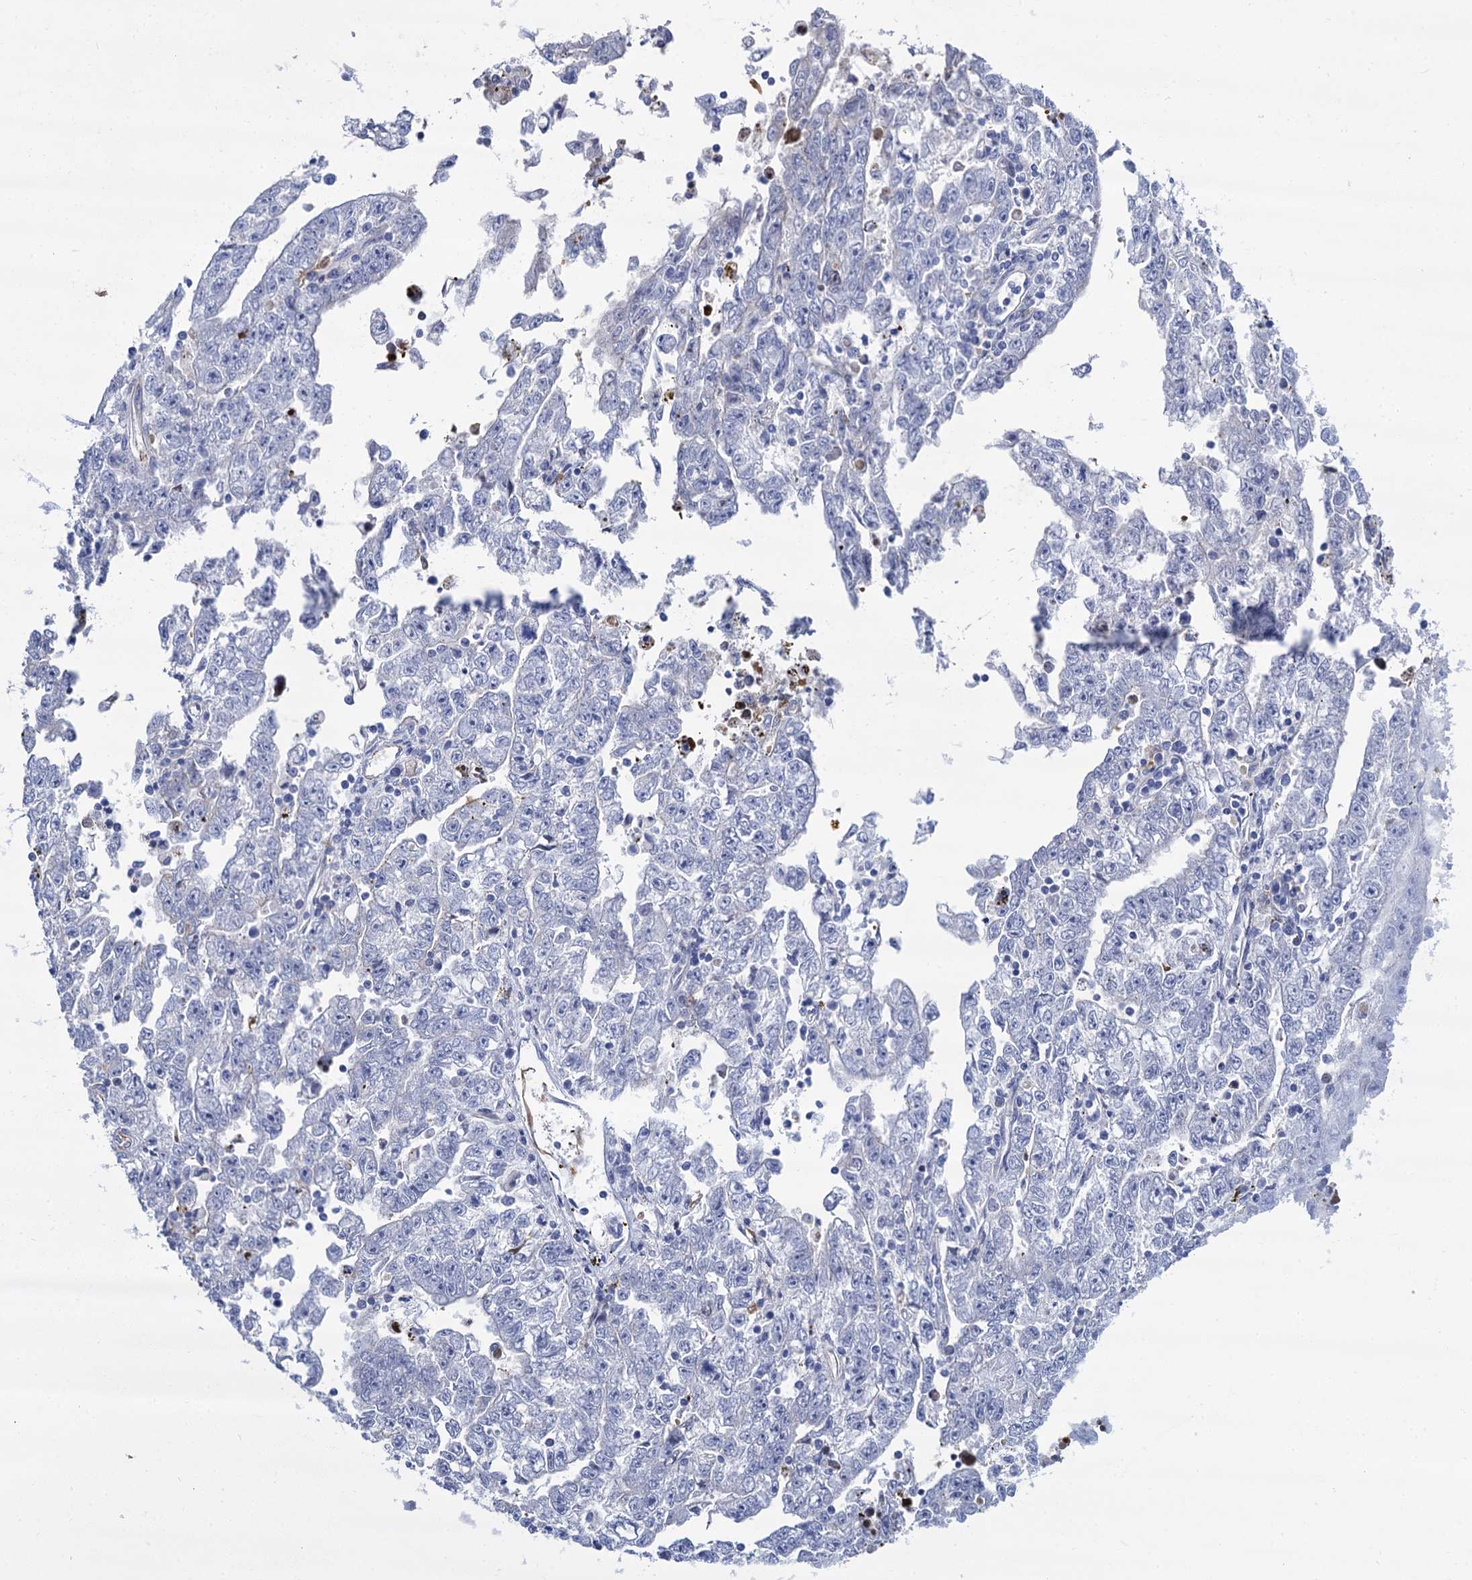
{"staining": {"intensity": "negative", "quantity": "none", "location": "none"}, "tissue": "testis cancer", "cell_type": "Tumor cells", "image_type": "cancer", "snomed": [{"axis": "morphology", "description": "Carcinoma, Embryonal, NOS"}, {"axis": "topography", "description": "Testis"}], "caption": "An IHC image of embryonal carcinoma (testis) is shown. There is no staining in tumor cells of embryonal carcinoma (testis).", "gene": "TRIM77", "patient": {"sex": "male", "age": 25}}